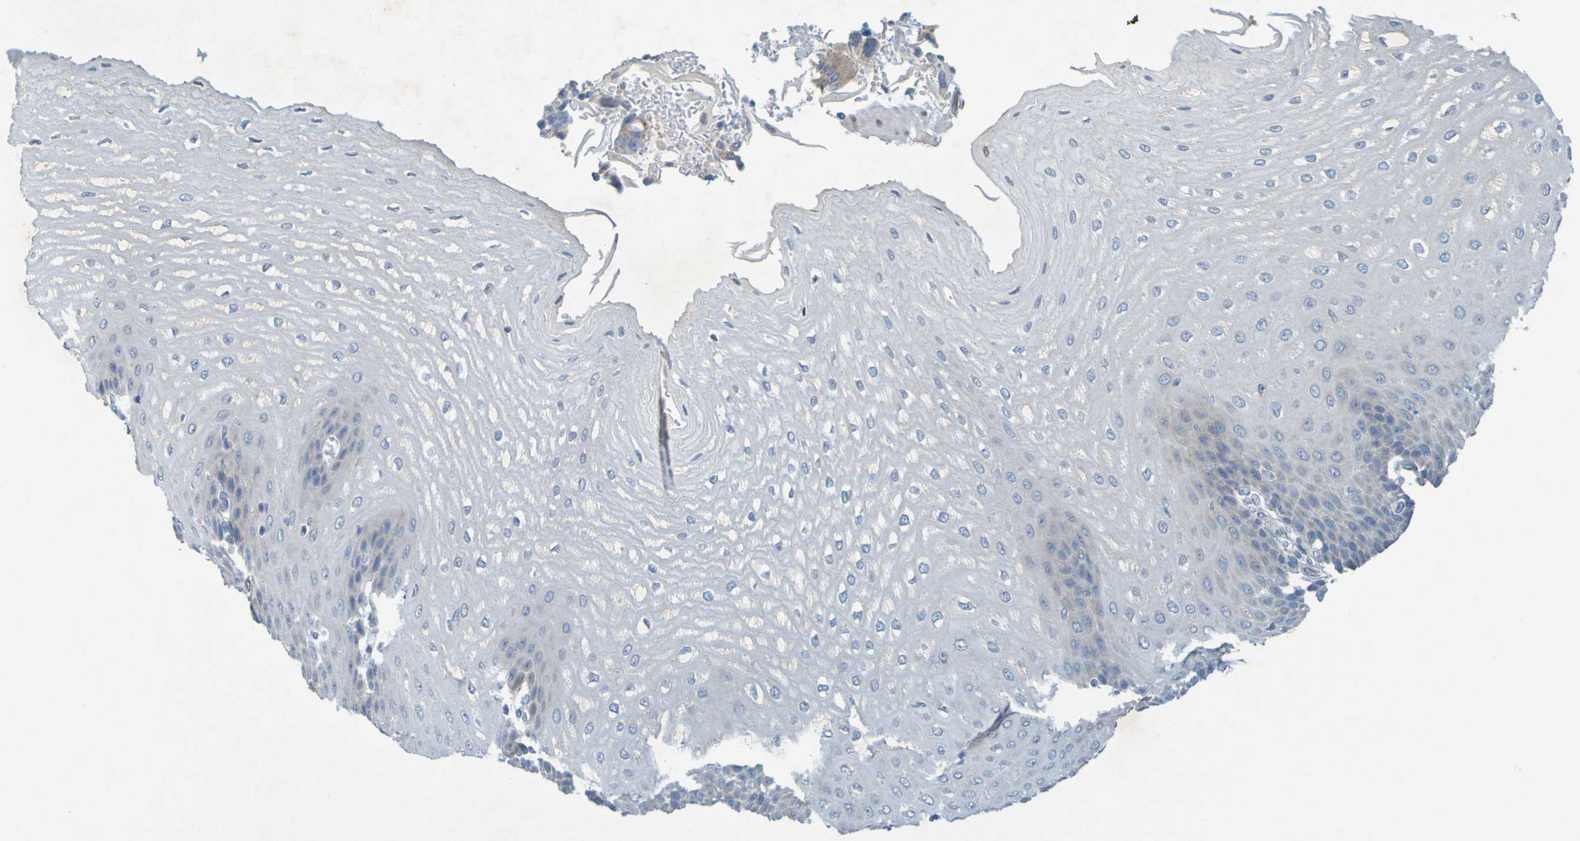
{"staining": {"intensity": "weak", "quantity": "<25%", "location": "cytoplasmic/membranous"}, "tissue": "esophagus", "cell_type": "Squamous epithelial cells", "image_type": "normal", "snomed": [{"axis": "morphology", "description": "Normal tissue, NOS"}, {"axis": "topography", "description": "Esophagus"}], "caption": "Squamous epithelial cells show no significant expression in unremarkable esophagus. The staining is performed using DAB brown chromogen with nuclei counter-stained in using hematoxylin.", "gene": "MAG", "patient": {"sex": "male", "age": 54}}